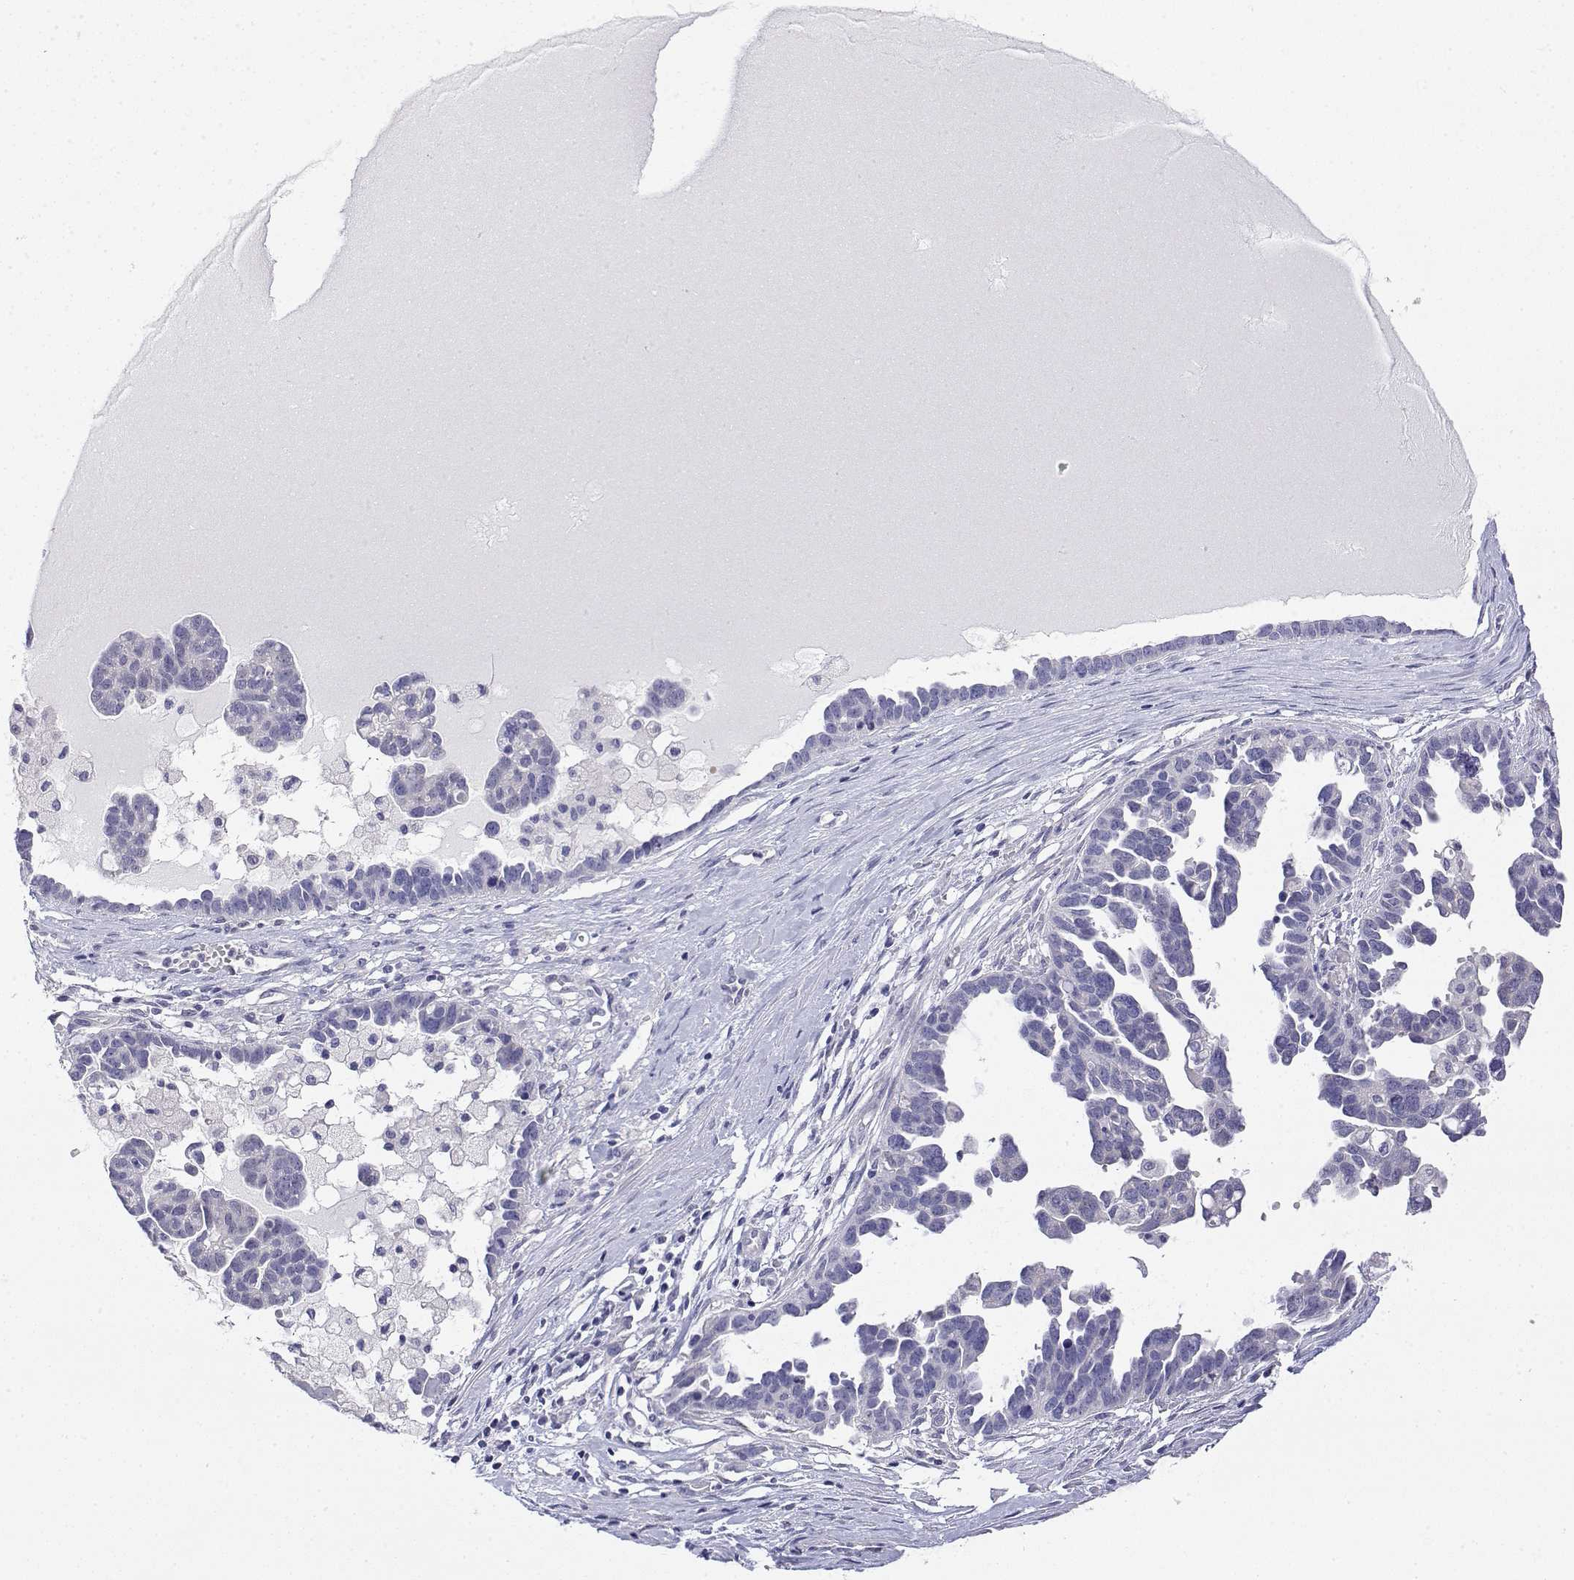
{"staining": {"intensity": "negative", "quantity": "none", "location": "none"}, "tissue": "ovarian cancer", "cell_type": "Tumor cells", "image_type": "cancer", "snomed": [{"axis": "morphology", "description": "Cystadenocarcinoma, serous, NOS"}, {"axis": "topography", "description": "Ovary"}], "caption": "Tumor cells show no significant protein expression in ovarian serous cystadenocarcinoma. (DAB immunohistochemistry (IHC), high magnification).", "gene": "LY6D", "patient": {"sex": "female", "age": 54}}